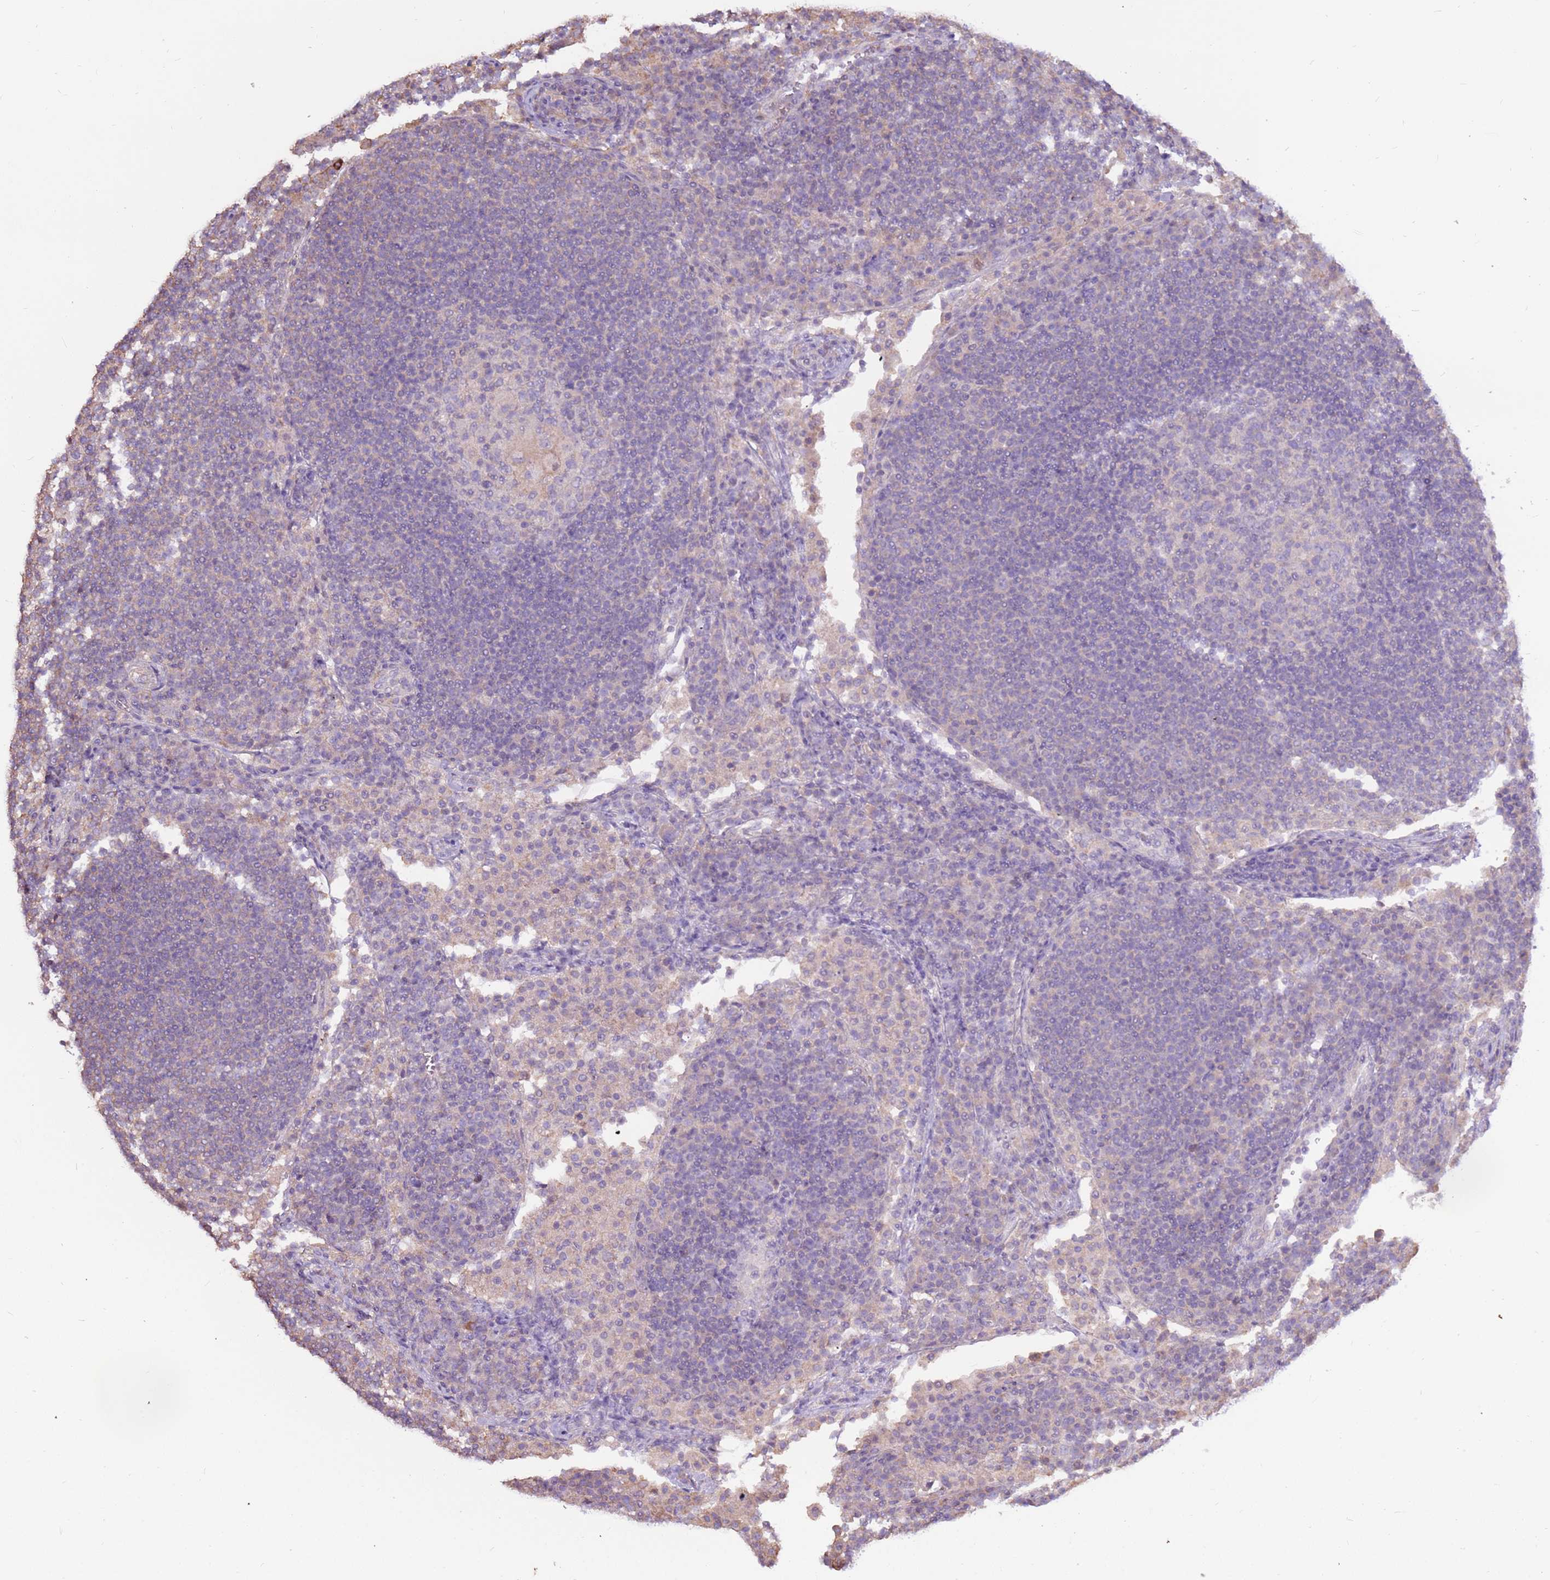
{"staining": {"intensity": "negative", "quantity": "none", "location": "none"}, "tissue": "lymph node", "cell_type": "Germinal center cells", "image_type": "normal", "snomed": [{"axis": "morphology", "description": "Normal tissue, NOS"}, {"axis": "topography", "description": "Lymph node"}], "caption": "This is a histopathology image of immunohistochemistry (IHC) staining of normal lymph node, which shows no expression in germinal center cells.", "gene": "EVA1B", "patient": {"sex": "female", "age": 53}}